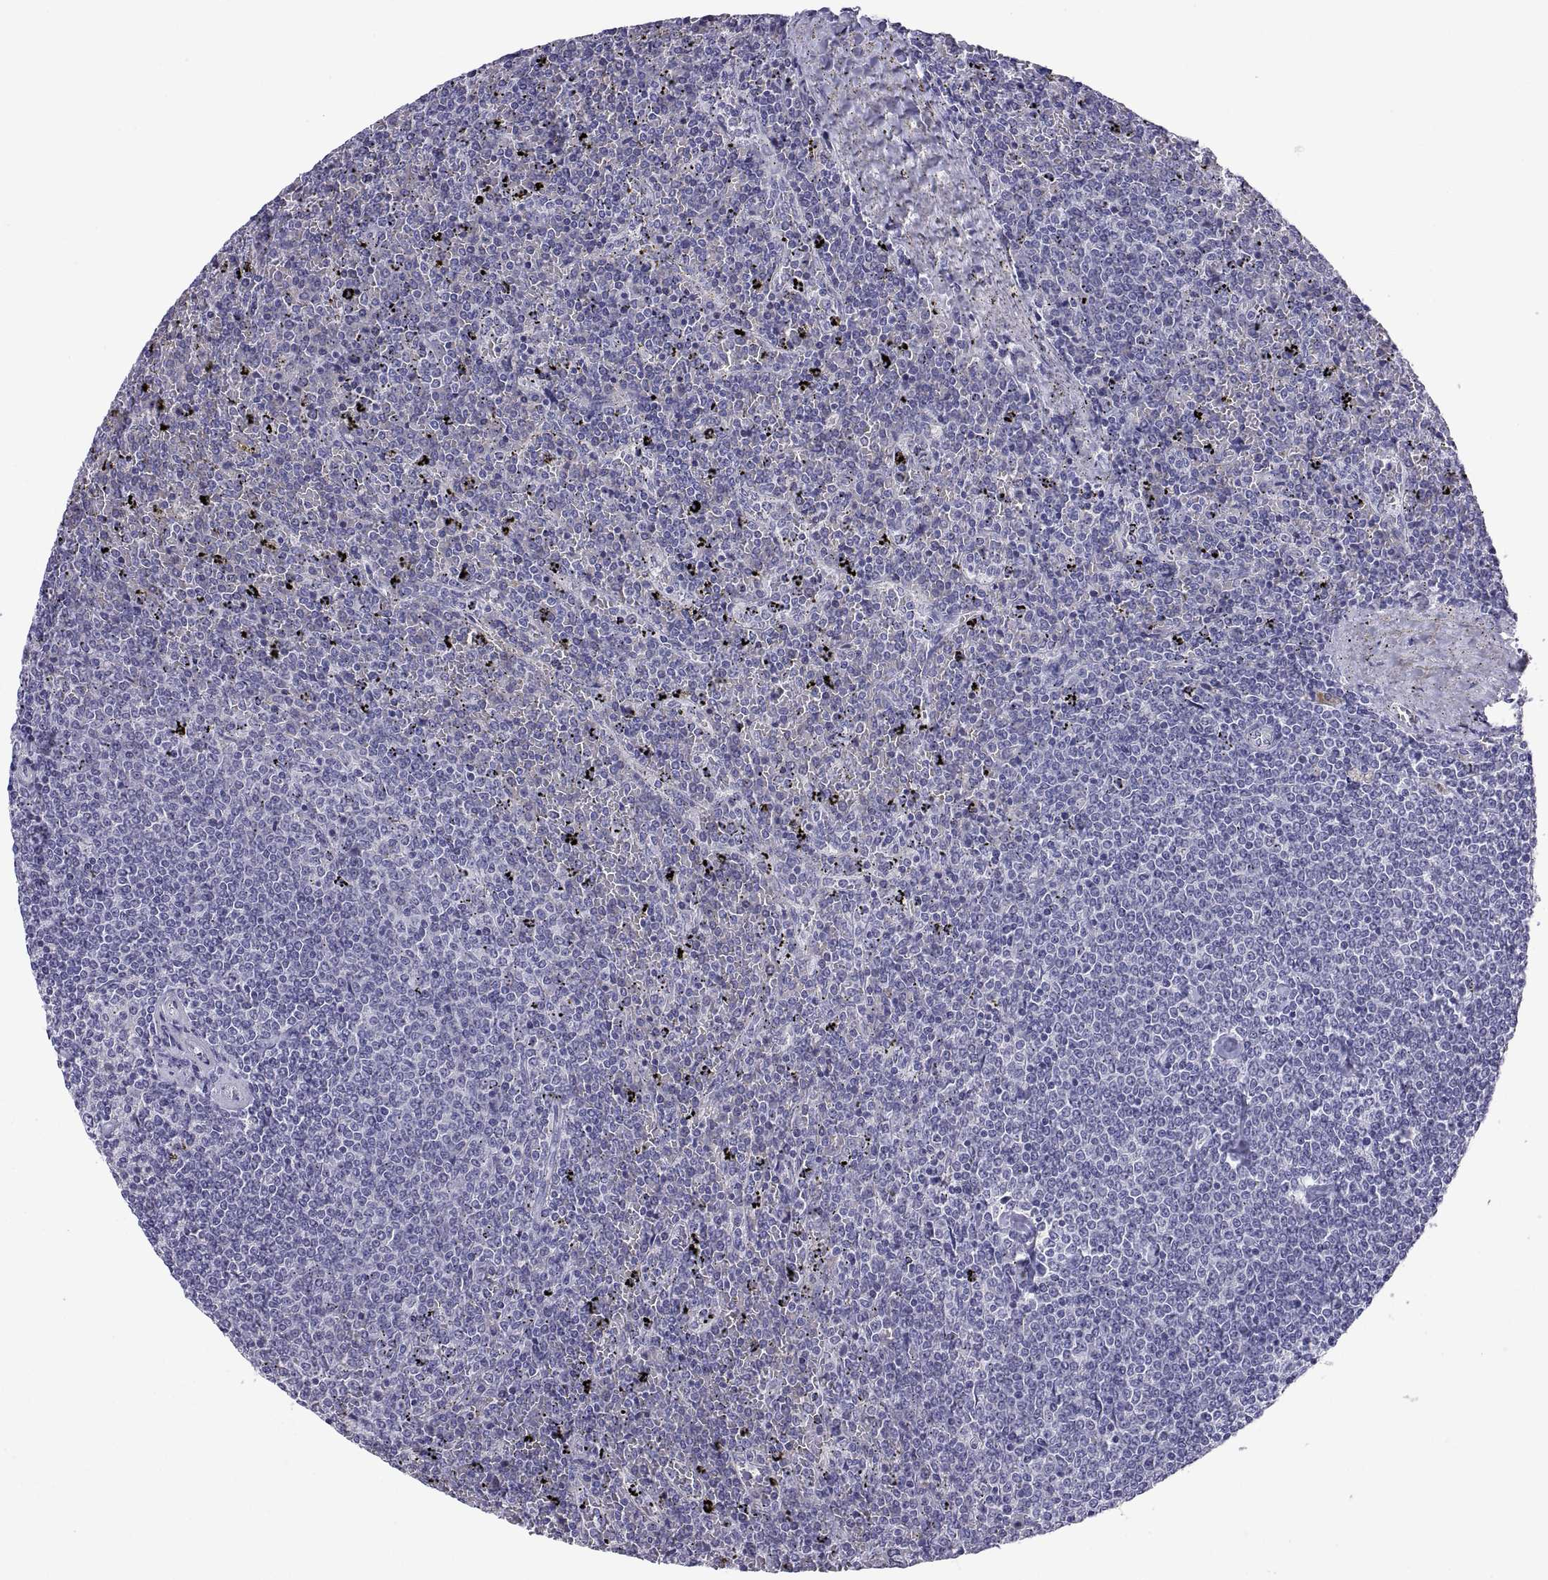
{"staining": {"intensity": "negative", "quantity": "none", "location": "none"}, "tissue": "lymphoma", "cell_type": "Tumor cells", "image_type": "cancer", "snomed": [{"axis": "morphology", "description": "Malignant lymphoma, non-Hodgkin's type, Low grade"}, {"axis": "topography", "description": "Spleen"}], "caption": "A high-resolution micrograph shows IHC staining of lymphoma, which displays no significant expression in tumor cells.", "gene": "VSX2", "patient": {"sex": "female", "age": 77}}